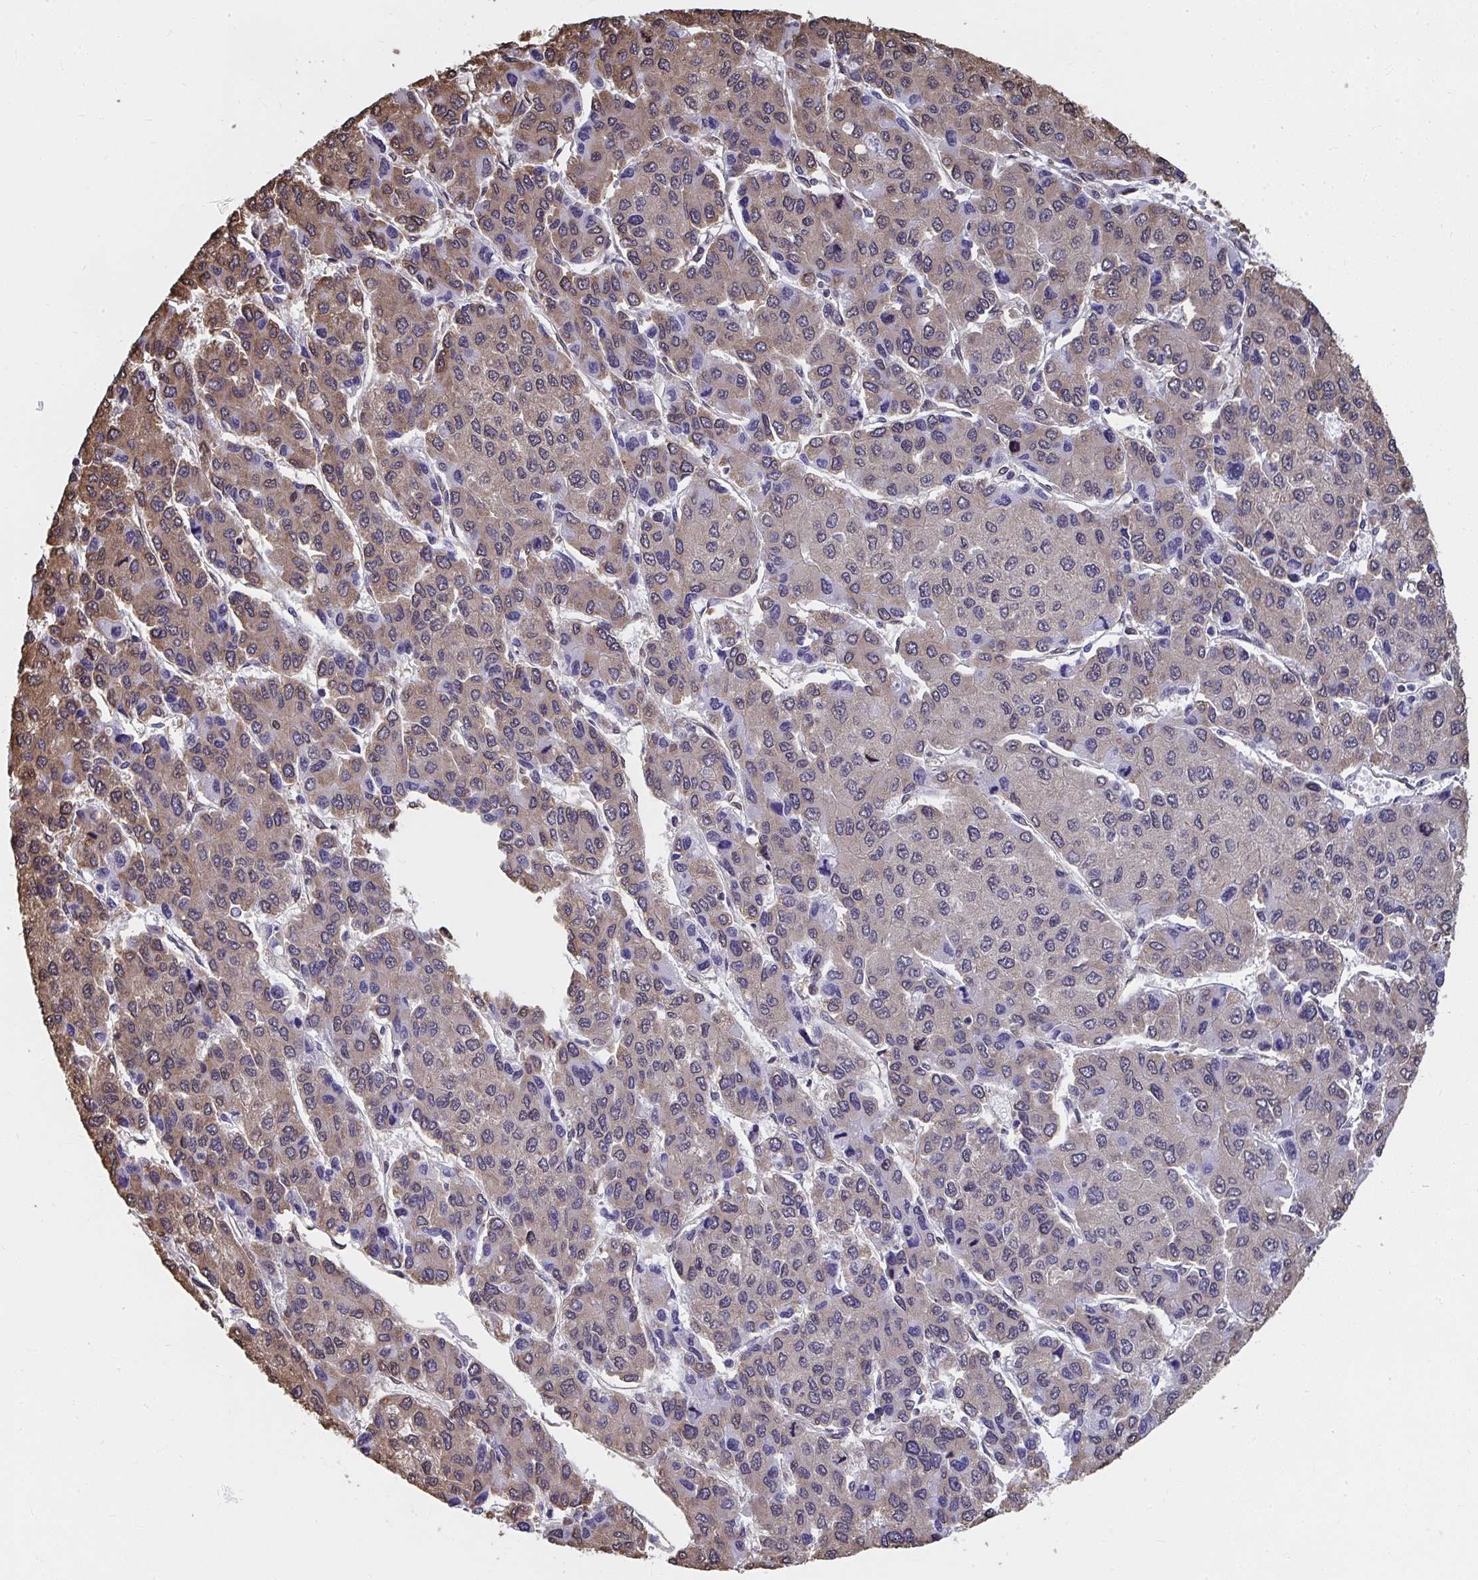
{"staining": {"intensity": "weak", "quantity": "<25%", "location": "cytoplasmic/membranous"}, "tissue": "liver cancer", "cell_type": "Tumor cells", "image_type": "cancer", "snomed": [{"axis": "morphology", "description": "Carcinoma, Hepatocellular, NOS"}, {"axis": "topography", "description": "Liver"}], "caption": "Hepatocellular carcinoma (liver) was stained to show a protein in brown. There is no significant positivity in tumor cells.", "gene": "SYNCRIP", "patient": {"sex": "female", "age": 66}}